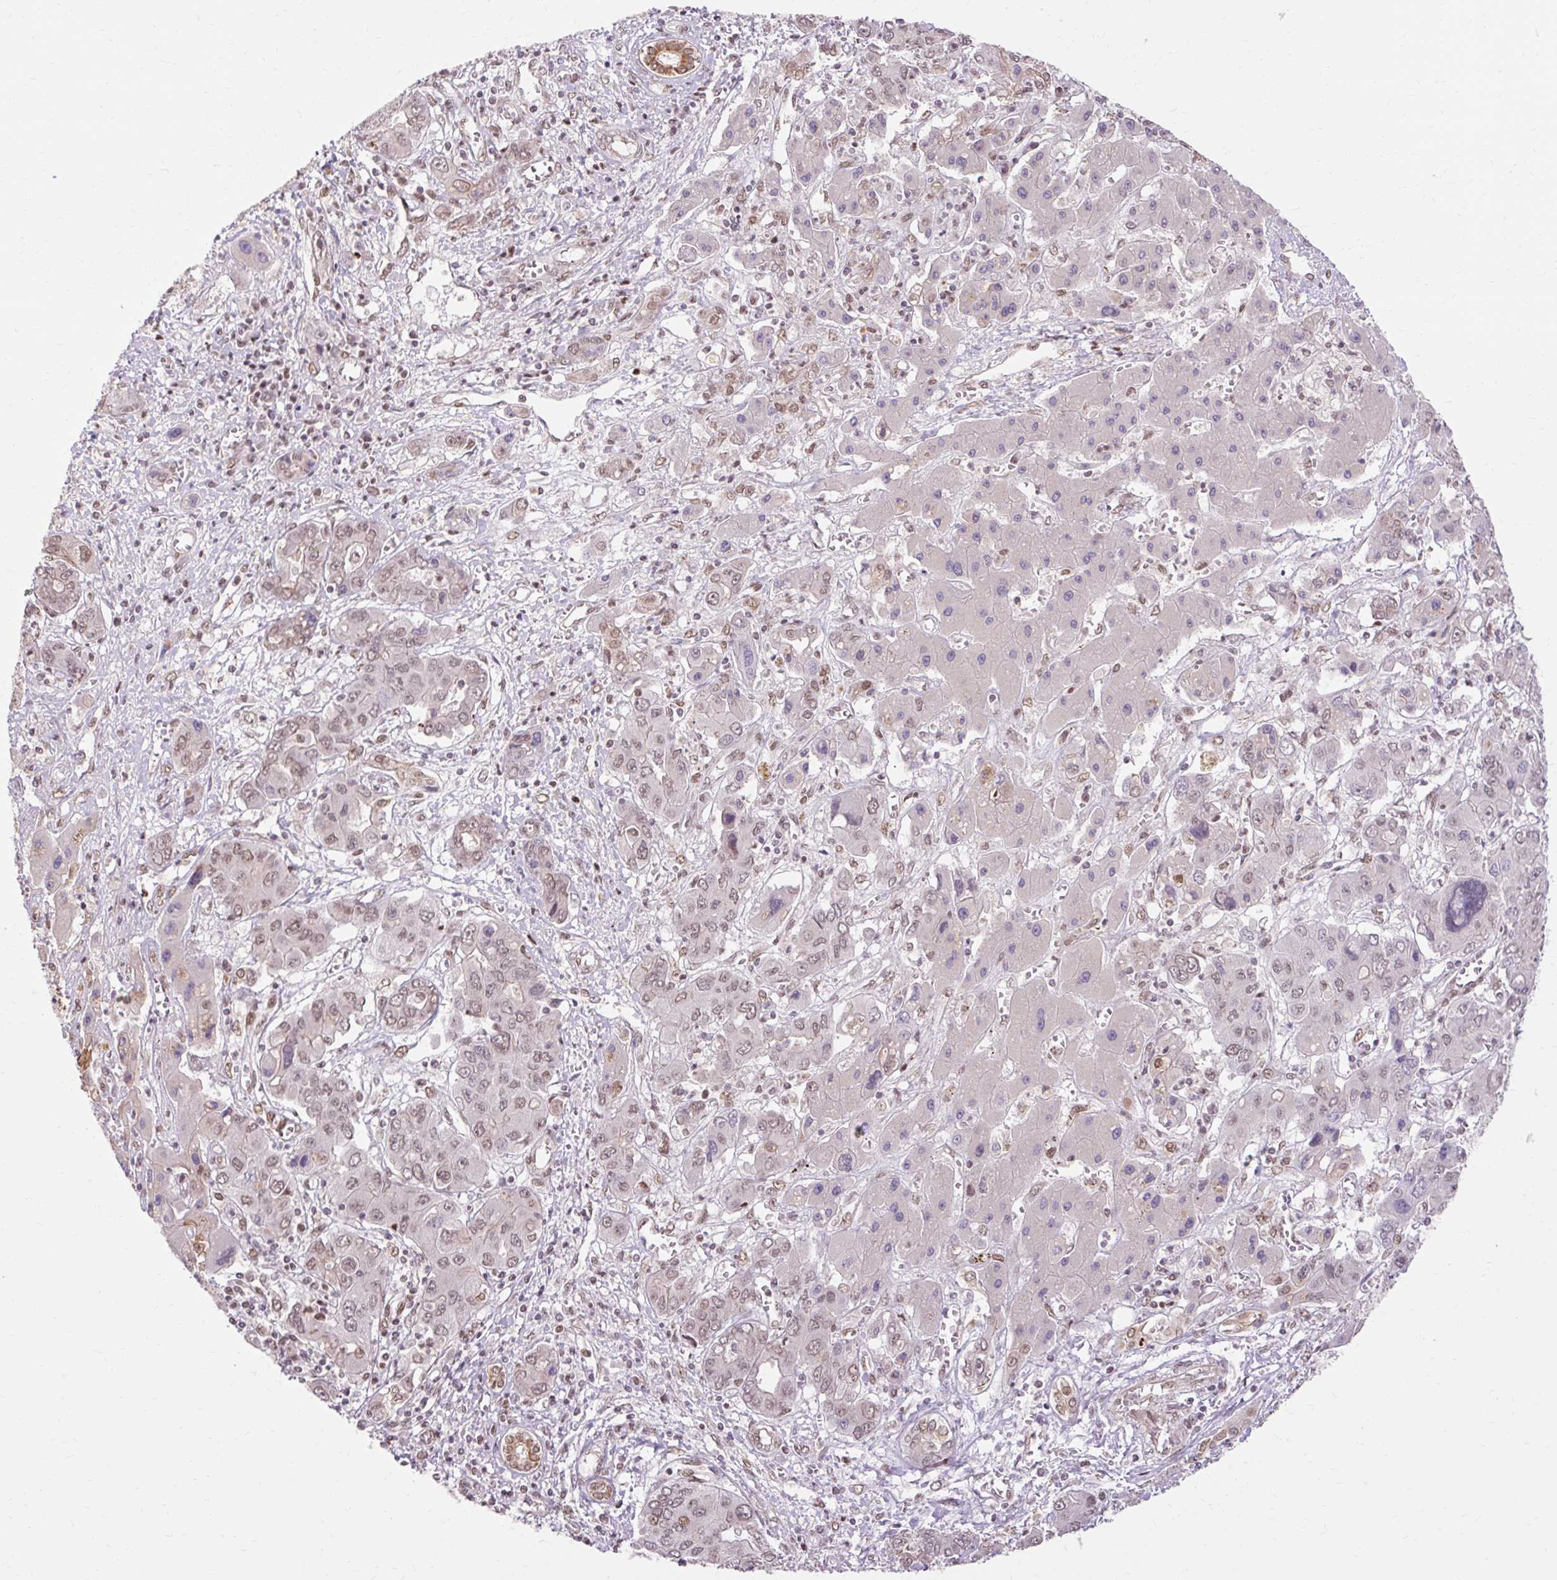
{"staining": {"intensity": "weak", "quantity": ">75%", "location": "nuclear"}, "tissue": "liver cancer", "cell_type": "Tumor cells", "image_type": "cancer", "snomed": [{"axis": "morphology", "description": "Cholangiocarcinoma"}, {"axis": "topography", "description": "Liver"}], "caption": "Human cholangiocarcinoma (liver) stained with a brown dye reveals weak nuclear positive staining in about >75% of tumor cells.", "gene": "NPIPB12", "patient": {"sex": "male", "age": 67}}